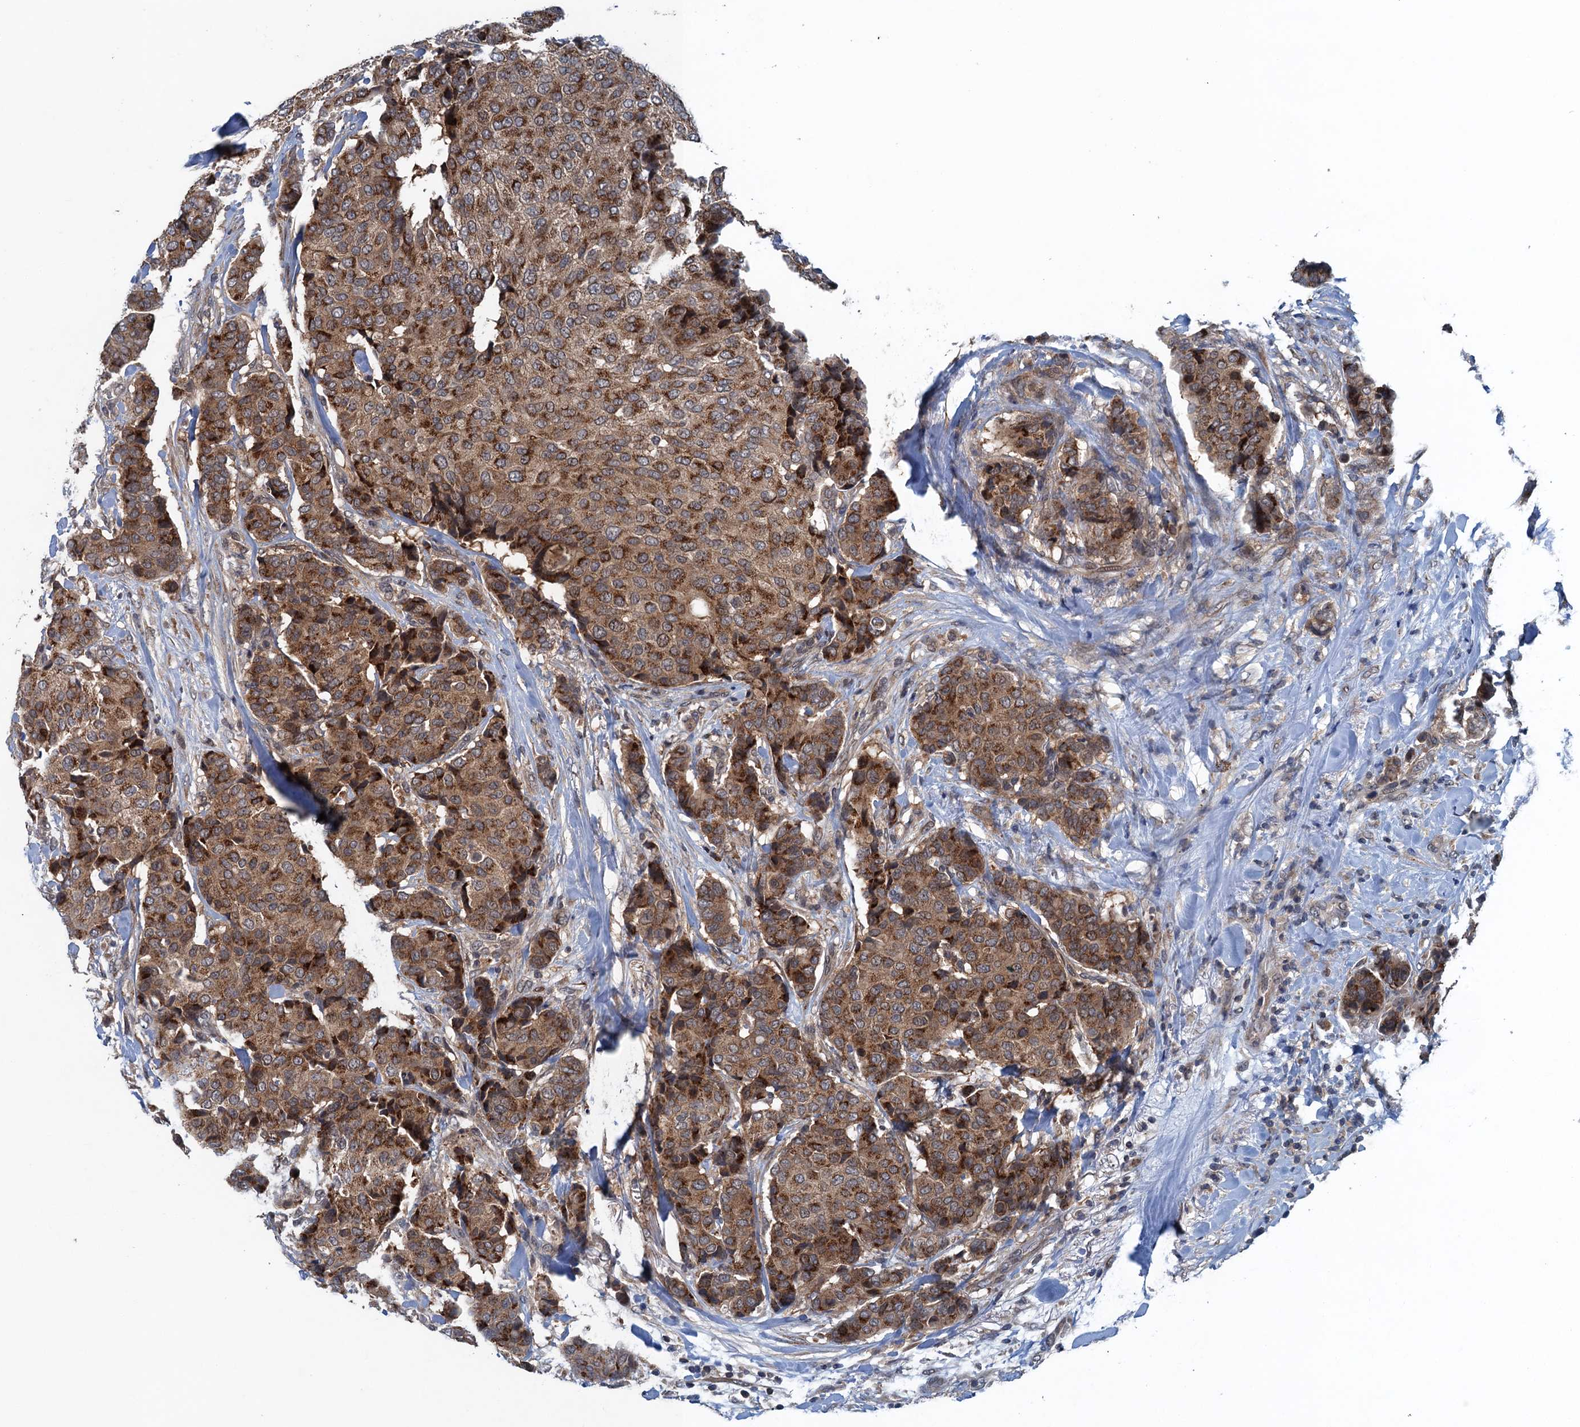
{"staining": {"intensity": "moderate", "quantity": ">75%", "location": "cytoplasmic/membranous"}, "tissue": "breast cancer", "cell_type": "Tumor cells", "image_type": "cancer", "snomed": [{"axis": "morphology", "description": "Duct carcinoma"}, {"axis": "topography", "description": "Breast"}], "caption": "Immunohistochemical staining of breast cancer (invasive ductal carcinoma) exhibits medium levels of moderate cytoplasmic/membranous expression in approximately >75% of tumor cells.", "gene": "RNF165", "patient": {"sex": "female", "age": 75}}